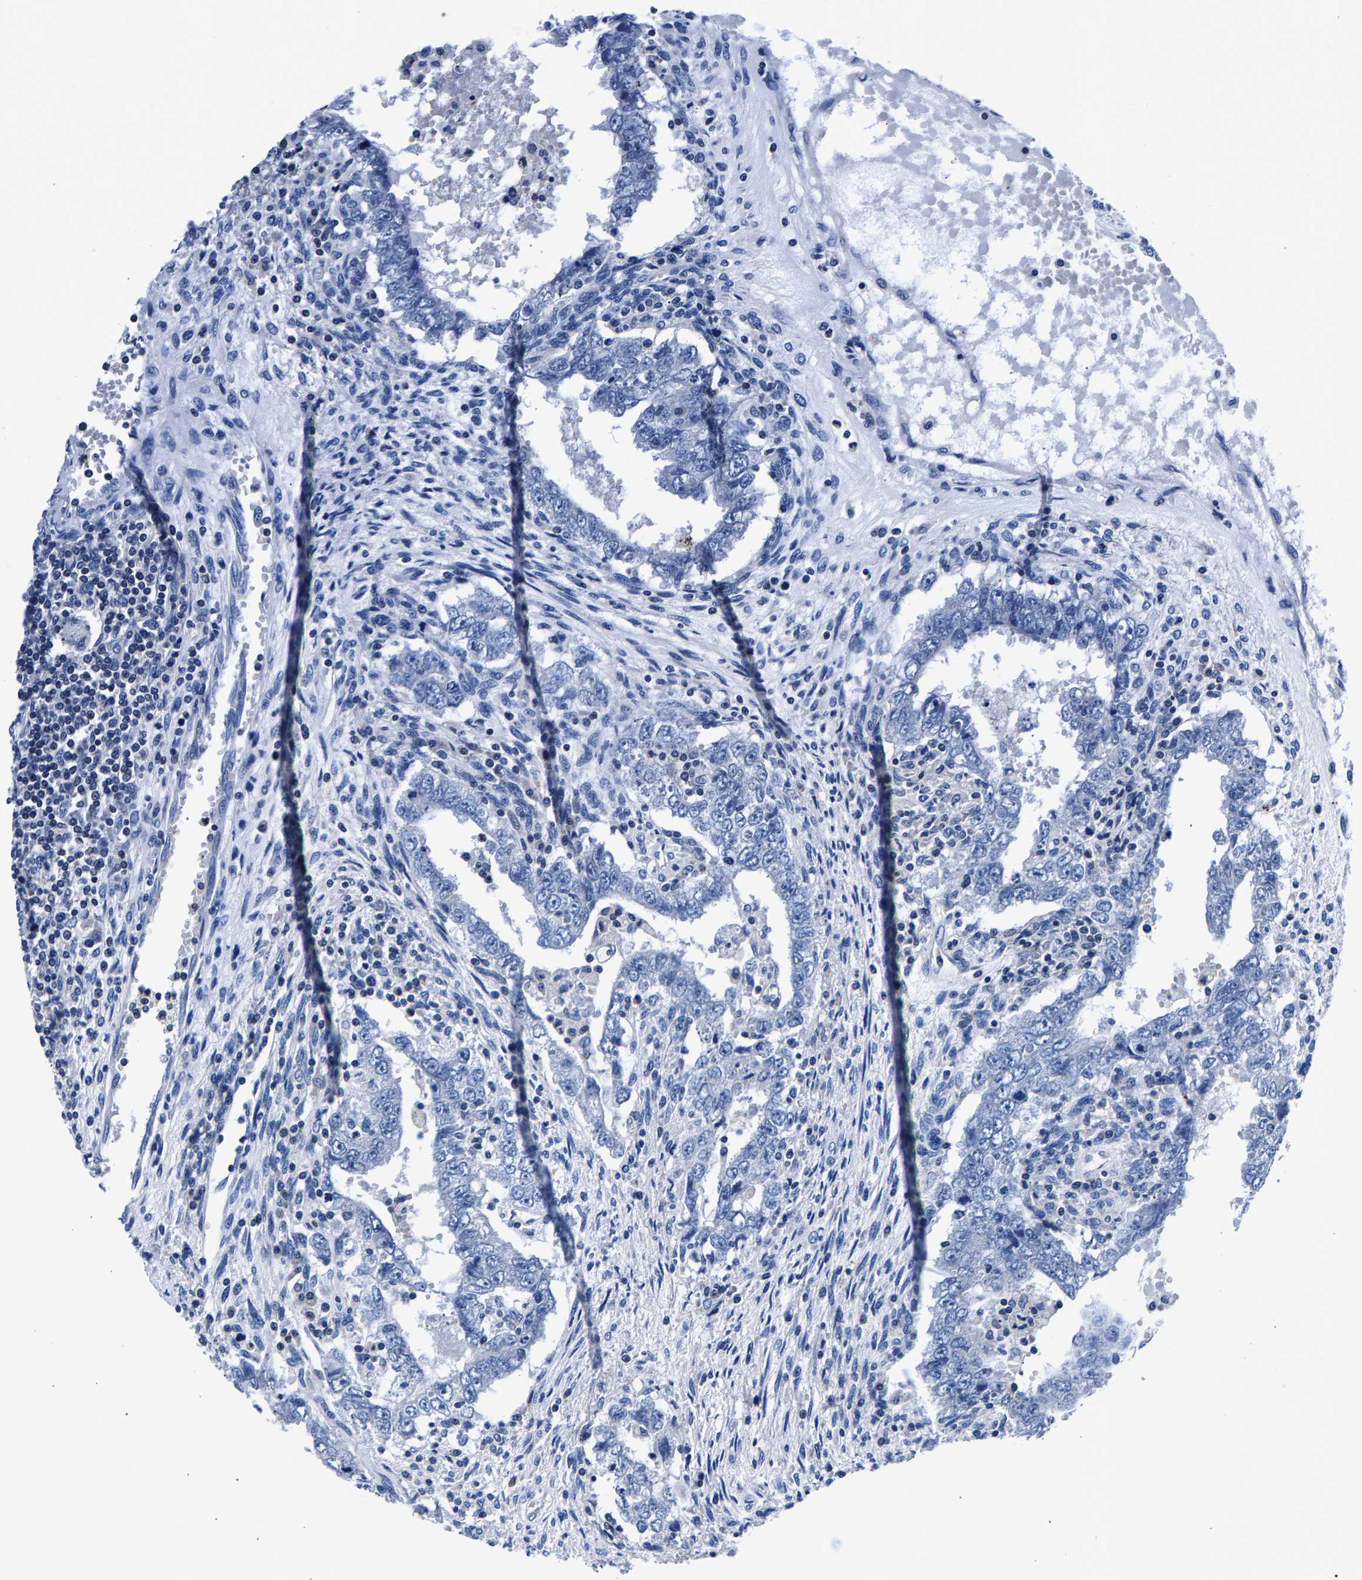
{"staining": {"intensity": "negative", "quantity": "none", "location": "none"}, "tissue": "testis cancer", "cell_type": "Tumor cells", "image_type": "cancer", "snomed": [{"axis": "morphology", "description": "Carcinoma, Embryonal, NOS"}, {"axis": "topography", "description": "Testis"}], "caption": "IHC of testis cancer shows no expression in tumor cells.", "gene": "PHF24", "patient": {"sex": "male", "age": 26}}